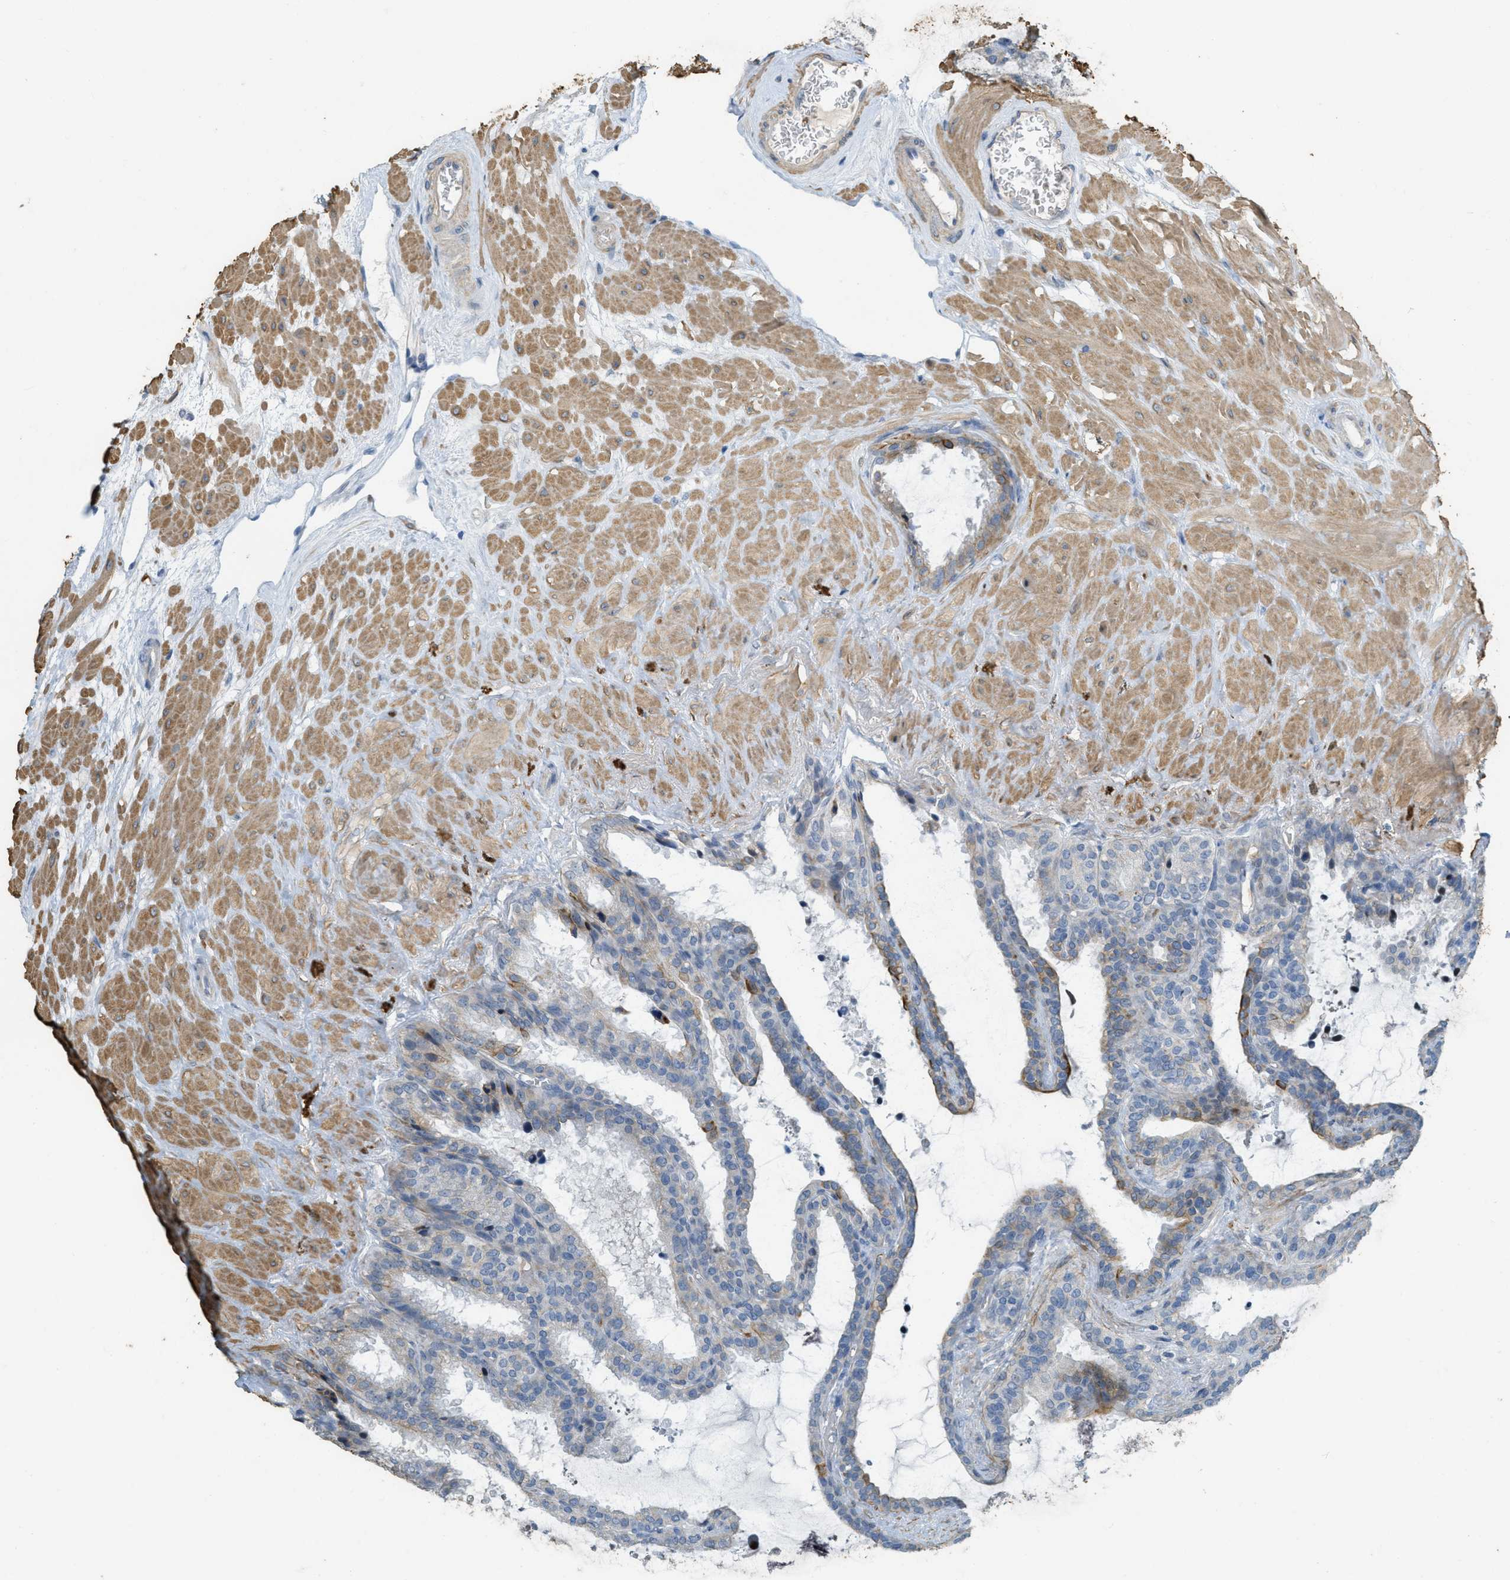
{"staining": {"intensity": "moderate", "quantity": "25%-75%", "location": "cytoplasmic/membranous"}, "tissue": "seminal vesicle", "cell_type": "Glandular cells", "image_type": "normal", "snomed": [{"axis": "morphology", "description": "Normal tissue, NOS"}, {"axis": "topography", "description": "Seminal veicle"}], "caption": "Immunohistochemical staining of unremarkable human seminal vesicle demonstrates 25%-75% levels of moderate cytoplasmic/membranous protein staining in approximately 25%-75% of glandular cells. (Stains: DAB in brown, nuclei in blue, Microscopy: brightfield microscopy at high magnification).", "gene": "MRS2", "patient": {"sex": "male", "age": 46}}